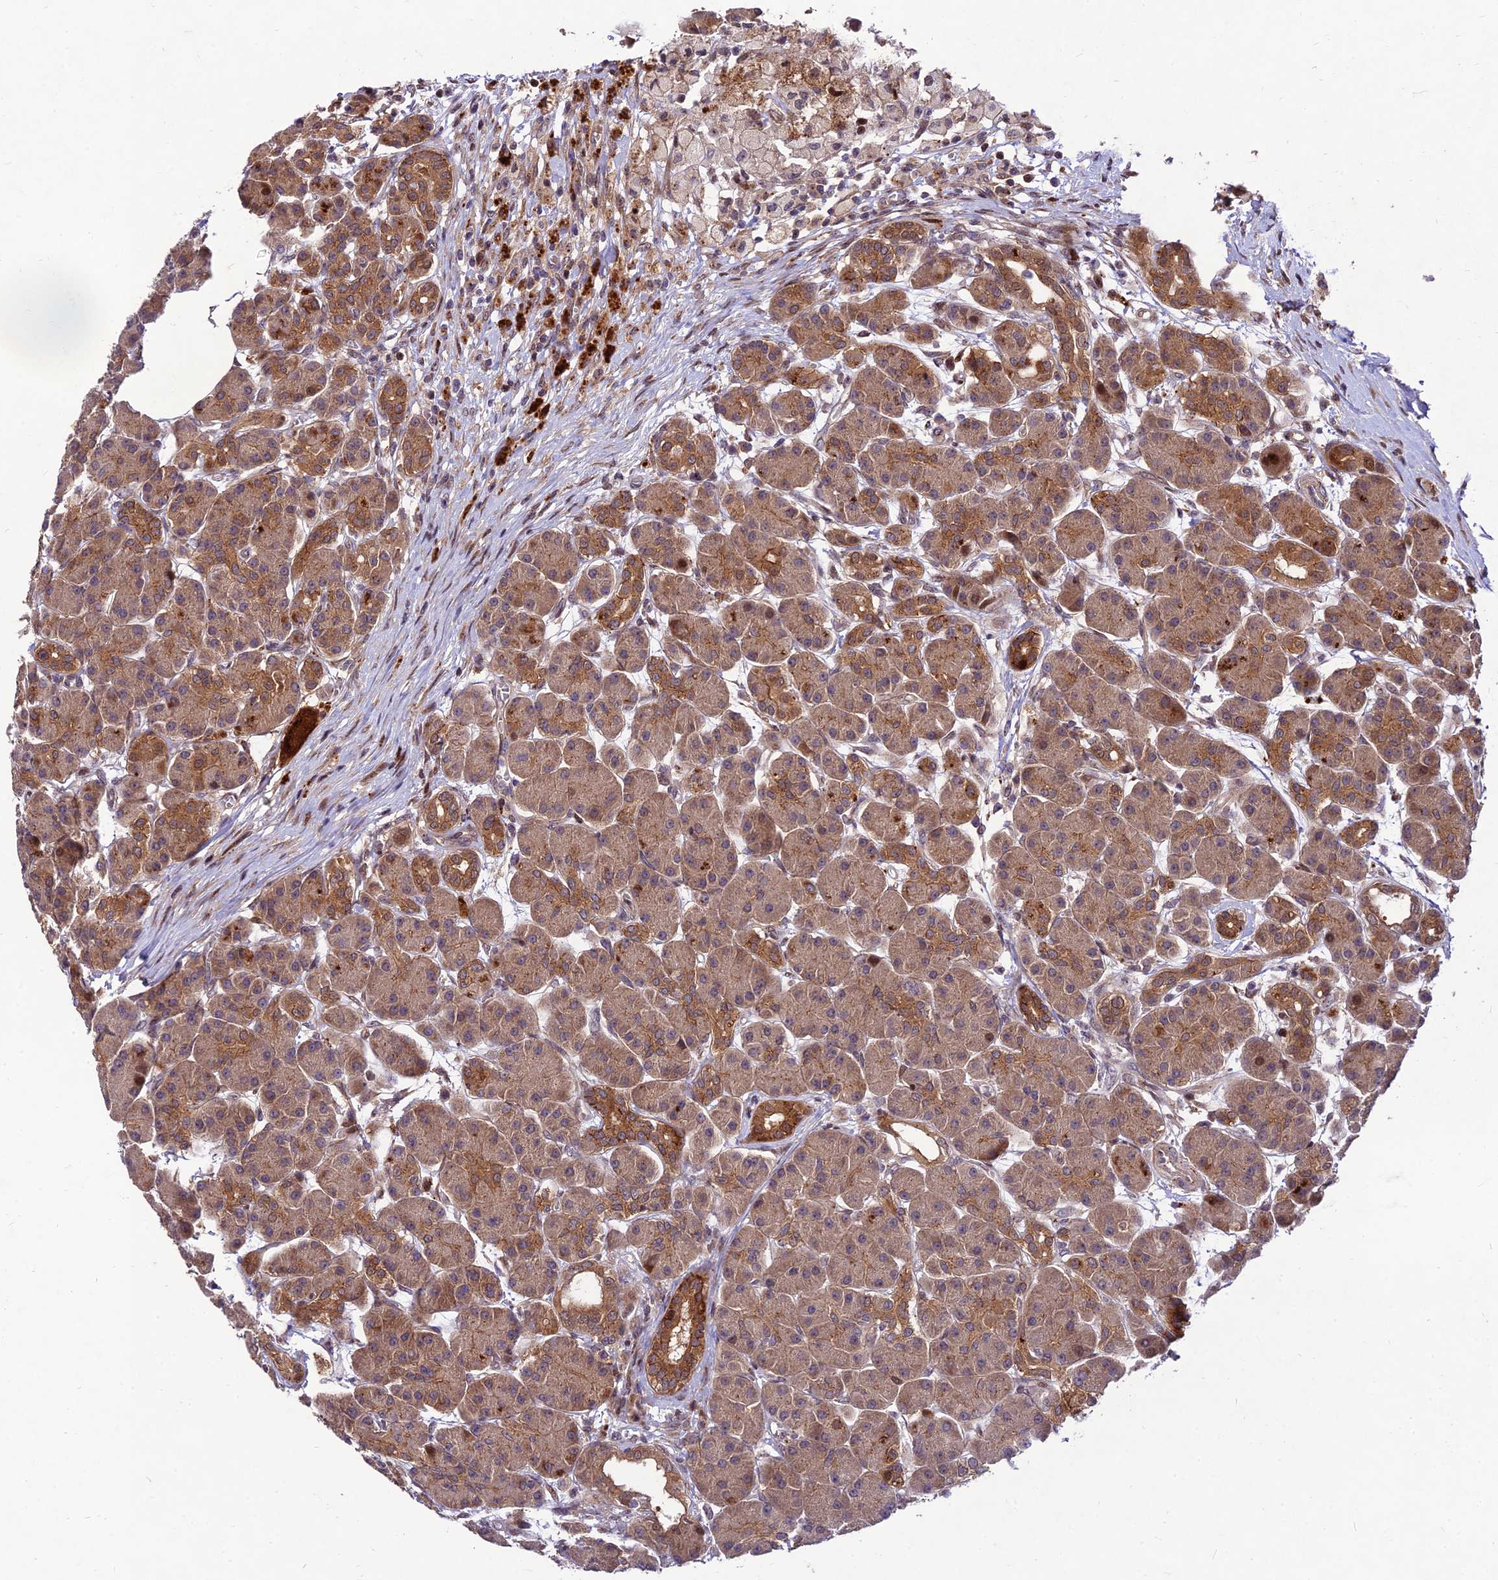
{"staining": {"intensity": "strong", "quantity": ">75%", "location": "cytoplasmic/membranous"}, "tissue": "pancreas", "cell_type": "Exocrine glandular cells", "image_type": "normal", "snomed": [{"axis": "morphology", "description": "Normal tissue, NOS"}, {"axis": "topography", "description": "Pancreas"}], "caption": "Protein analysis of normal pancreas displays strong cytoplasmic/membranous expression in about >75% of exocrine glandular cells. (IHC, brightfield microscopy, high magnification).", "gene": "MKKS", "patient": {"sex": "male", "age": 63}}